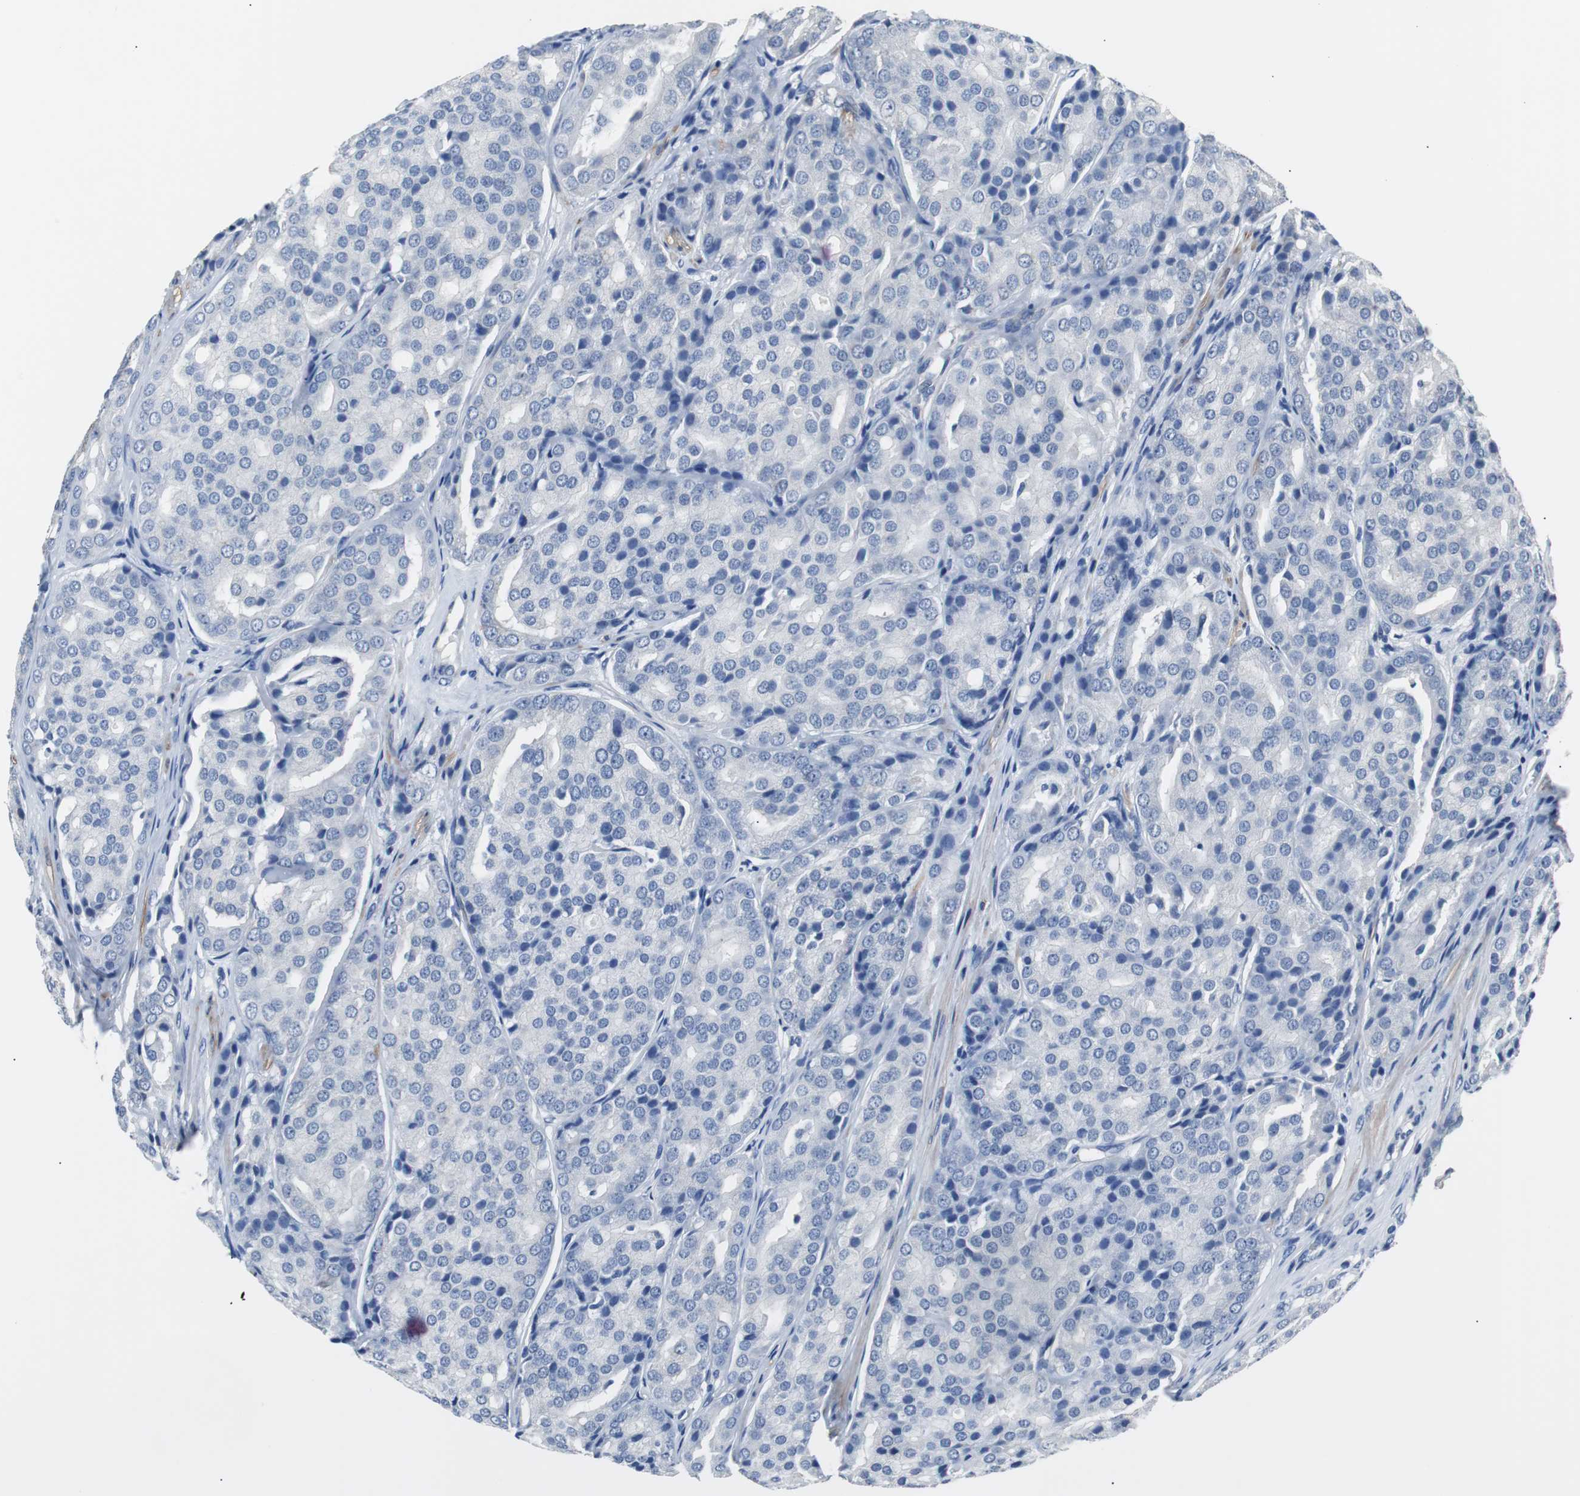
{"staining": {"intensity": "weak", "quantity": "<25%", "location": "cytoplasmic/membranous"}, "tissue": "prostate cancer", "cell_type": "Tumor cells", "image_type": "cancer", "snomed": [{"axis": "morphology", "description": "Adenocarcinoma, High grade"}, {"axis": "topography", "description": "Prostate"}], "caption": "This is an IHC micrograph of human prostate cancer. There is no positivity in tumor cells.", "gene": "PITRM1", "patient": {"sex": "male", "age": 64}}